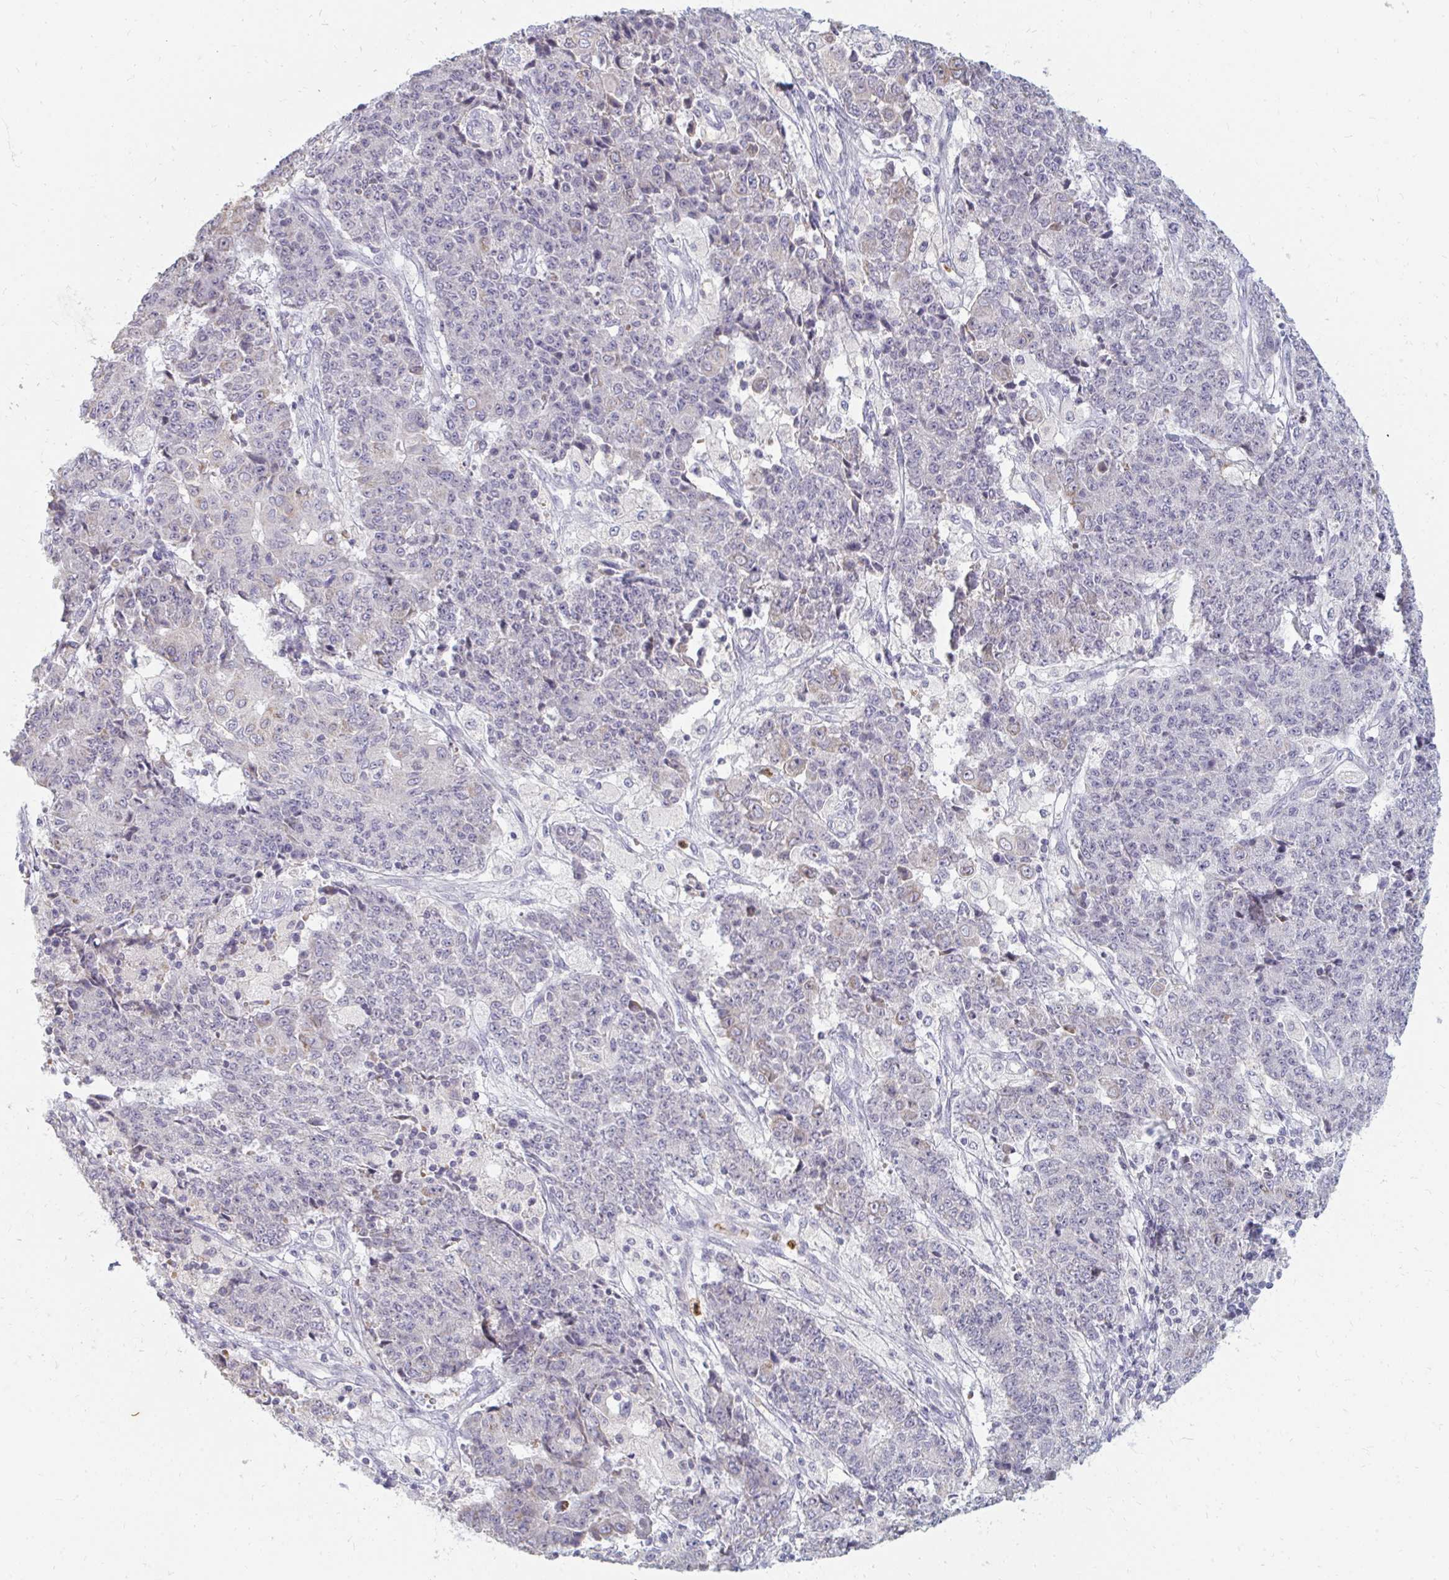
{"staining": {"intensity": "negative", "quantity": "none", "location": "none"}, "tissue": "ovarian cancer", "cell_type": "Tumor cells", "image_type": "cancer", "snomed": [{"axis": "morphology", "description": "Carcinoma, endometroid"}, {"axis": "topography", "description": "Ovary"}], "caption": "There is no significant staining in tumor cells of ovarian cancer (endometroid carcinoma).", "gene": "RAB33A", "patient": {"sex": "female", "age": 42}}